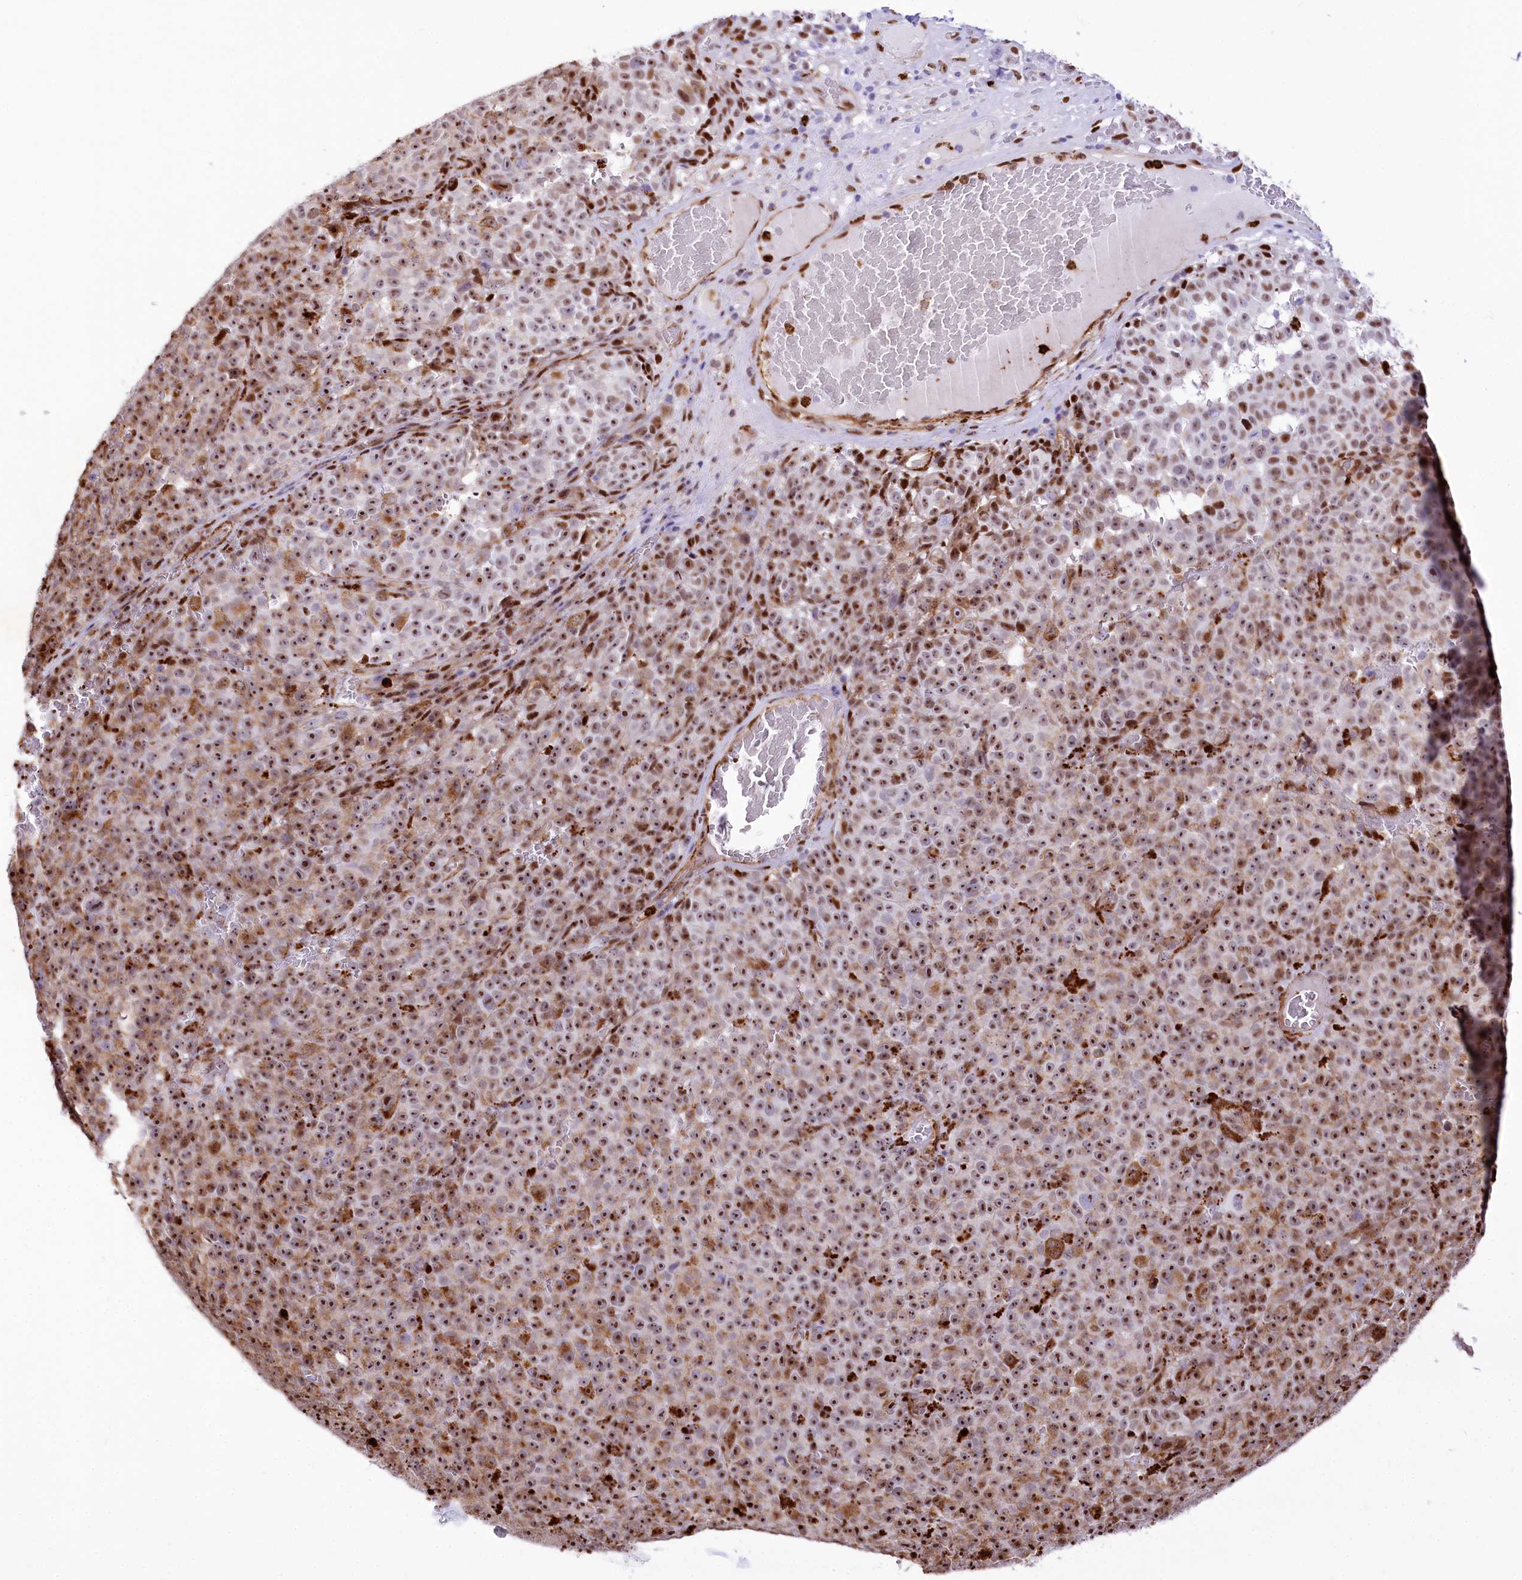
{"staining": {"intensity": "moderate", "quantity": ">75%", "location": "cytoplasmic/membranous,nuclear"}, "tissue": "melanoma", "cell_type": "Tumor cells", "image_type": "cancer", "snomed": [{"axis": "morphology", "description": "Malignant melanoma, NOS"}, {"axis": "topography", "description": "Skin"}], "caption": "Immunohistochemical staining of malignant melanoma reveals medium levels of moderate cytoplasmic/membranous and nuclear protein expression in approximately >75% of tumor cells.", "gene": "PTMS", "patient": {"sex": "female", "age": 82}}